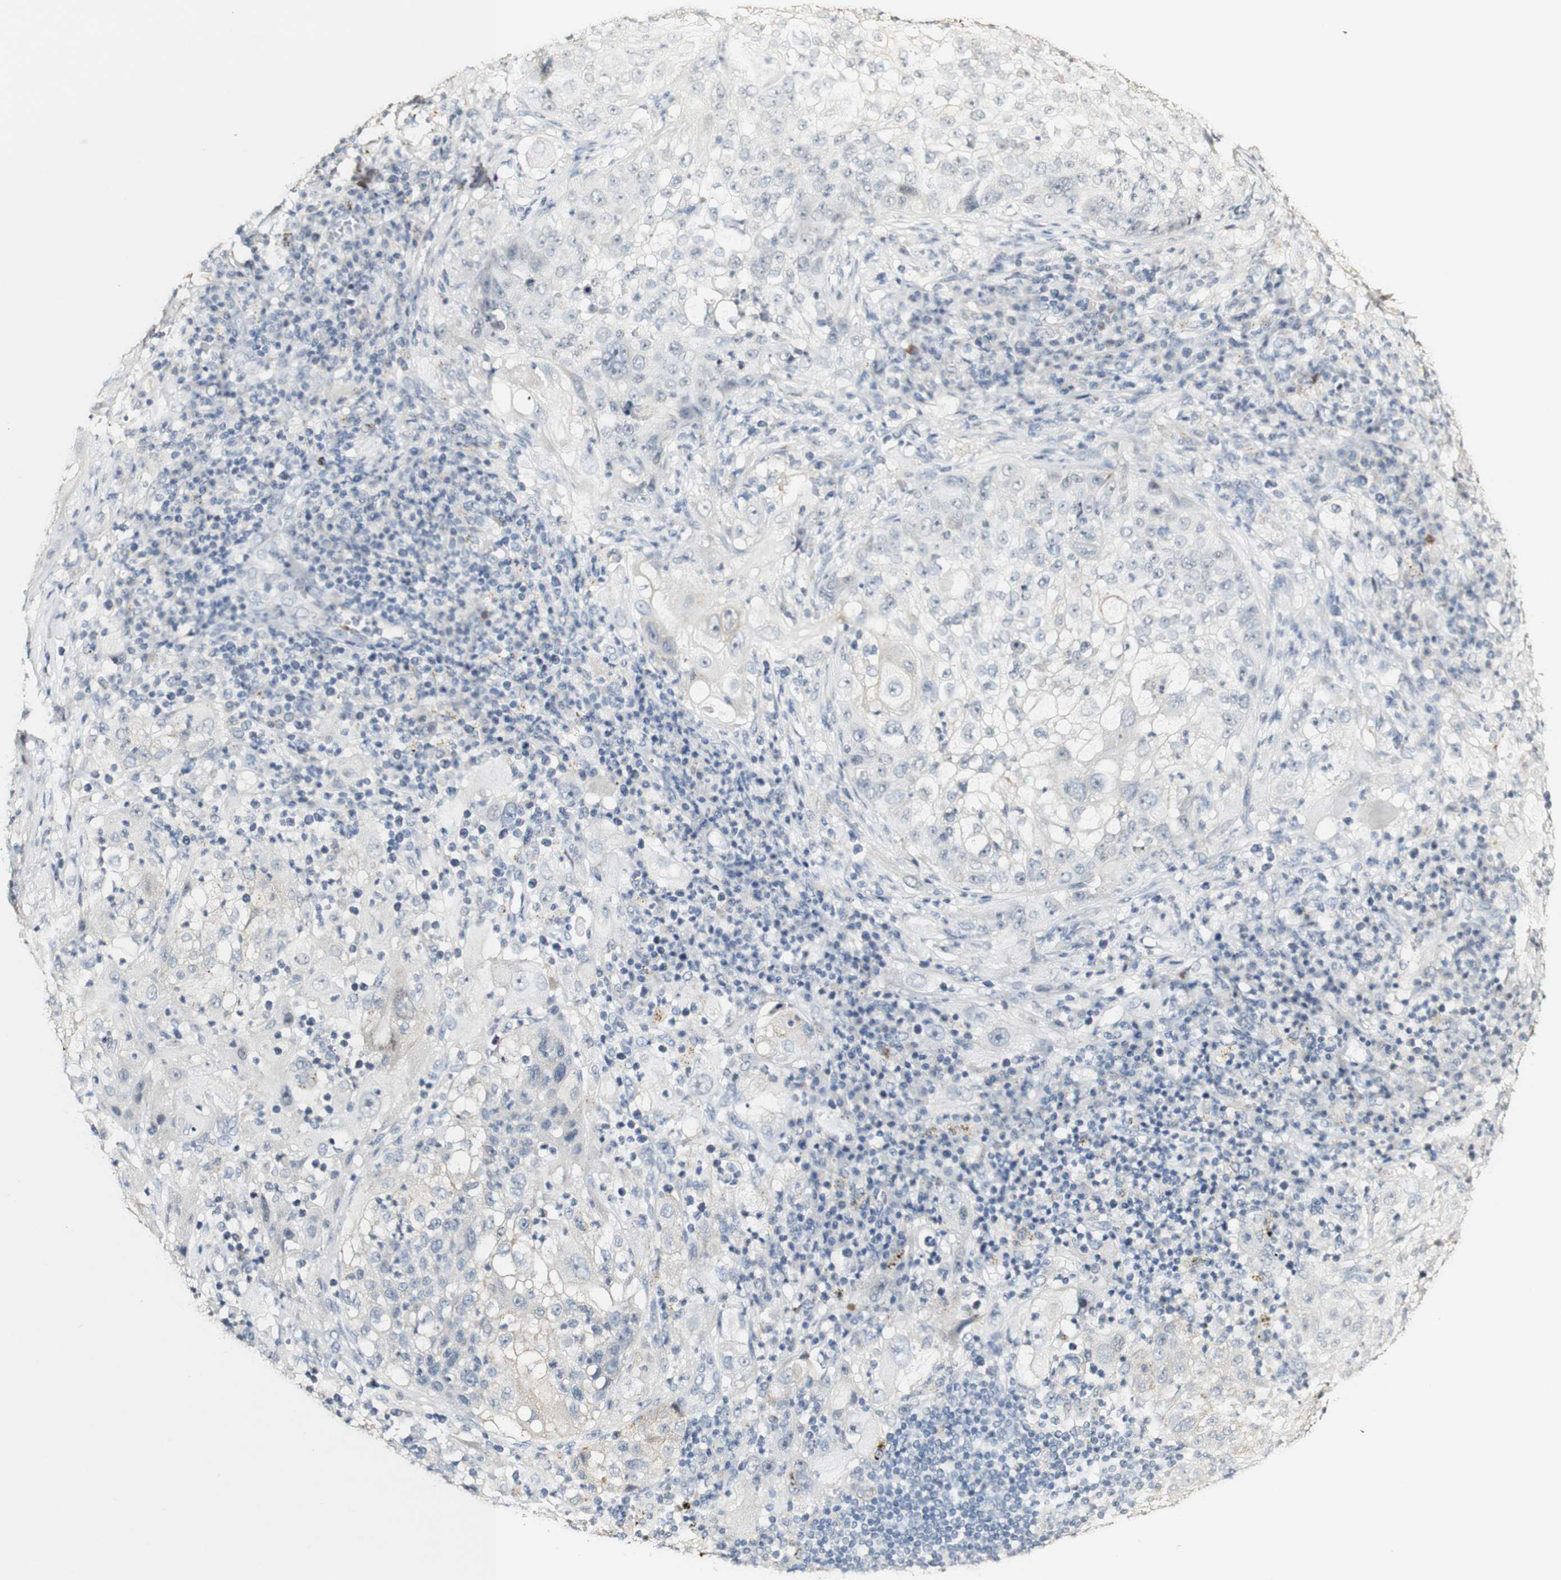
{"staining": {"intensity": "negative", "quantity": "none", "location": "none"}, "tissue": "lung cancer", "cell_type": "Tumor cells", "image_type": "cancer", "snomed": [{"axis": "morphology", "description": "Inflammation, NOS"}, {"axis": "morphology", "description": "Squamous cell carcinoma, NOS"}, {"axis": "topography", "description": "Lymph node"}, {"axis": "topography", "description": "Soft tissue"}, {"axis": "topography", "description": "Lung"}], "caption": "This is an immunohistochemistry (IHC) photomicrograph of human lung squamous cell carcinoma. There is no positivity in tumor cells.", "gene": "SYT7", "patient": {"sex": "male", "age": 66}}